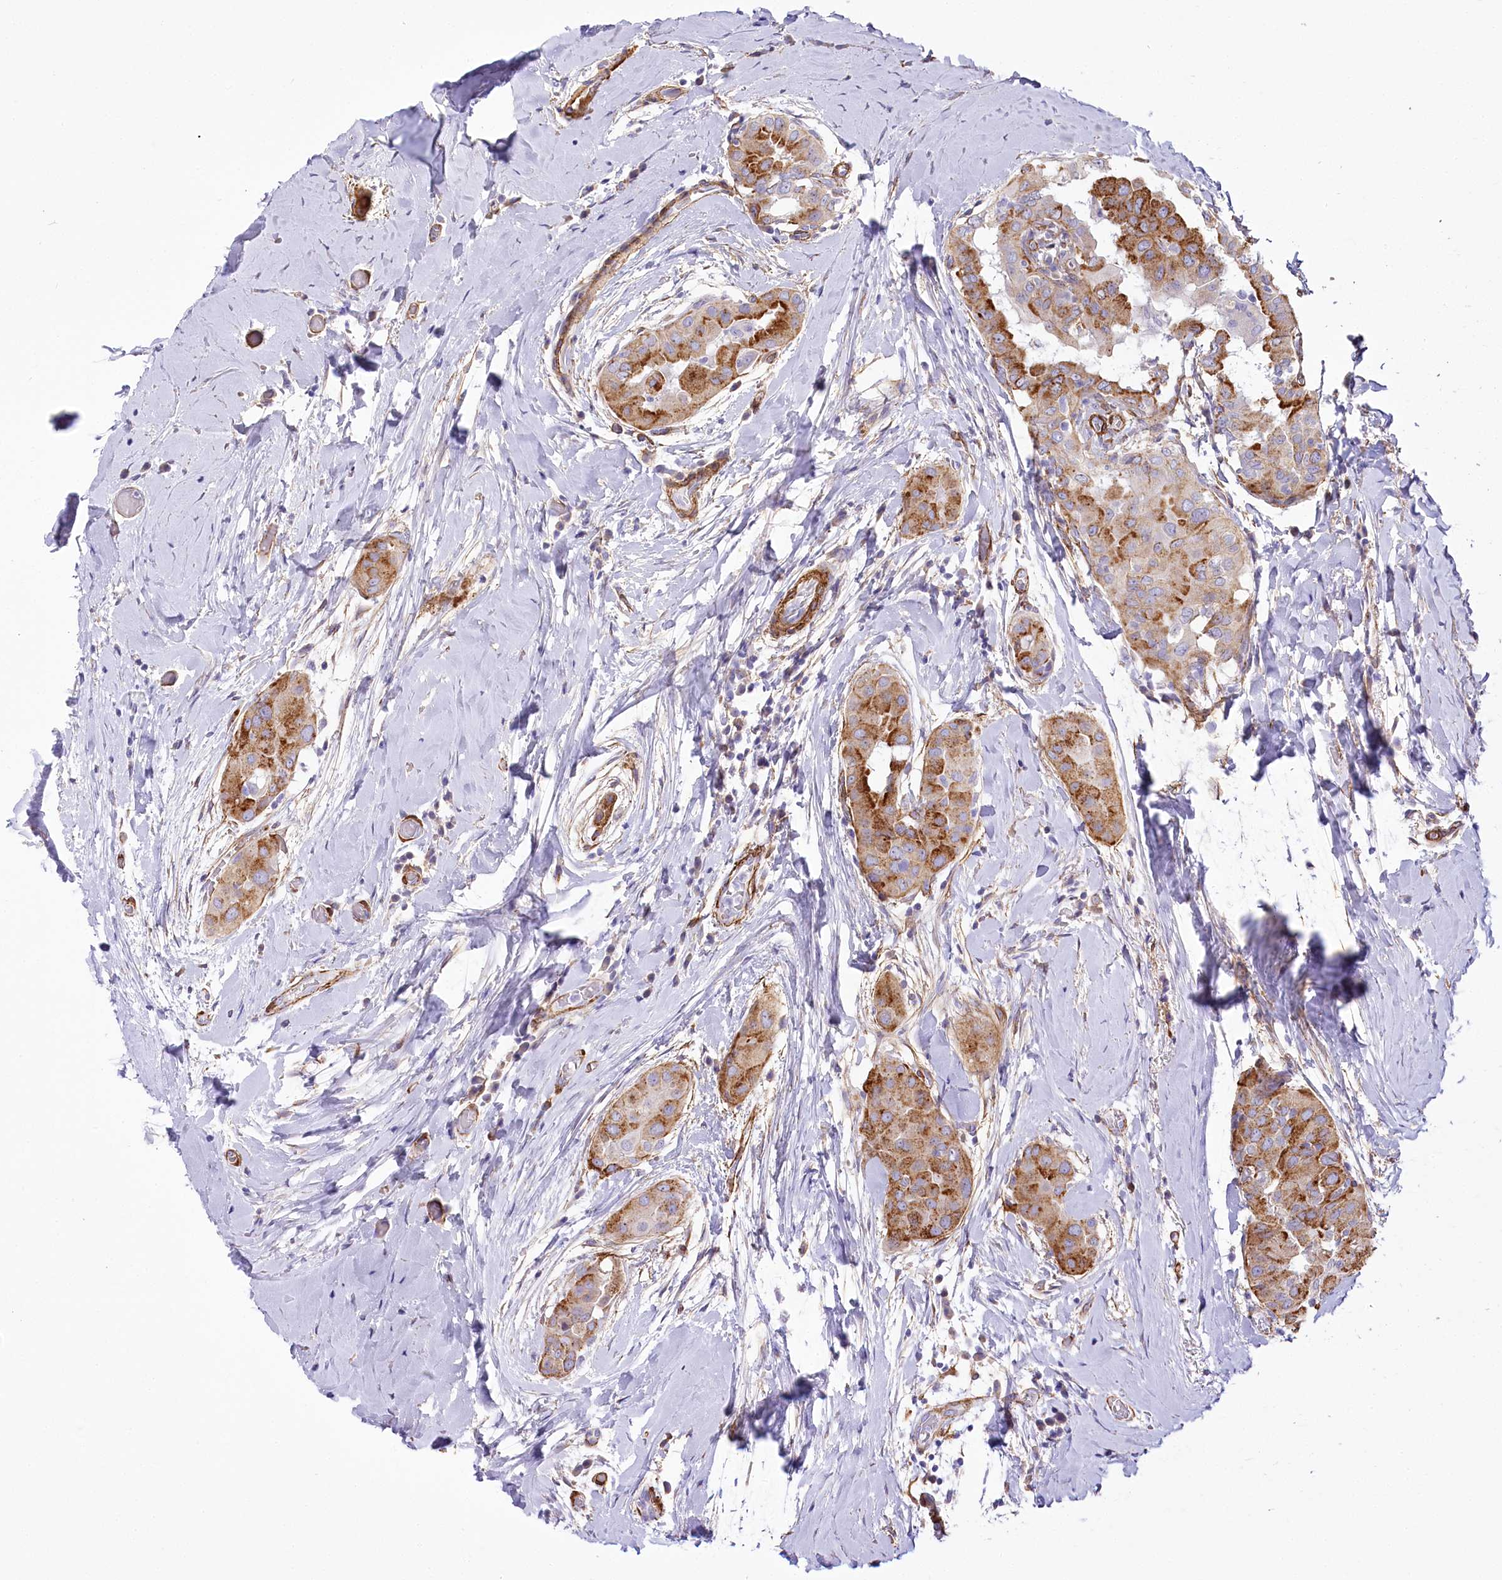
{"staining": {"intensity": "moderate", "quantity": ">75%", "location": "cytoplasmic/membranous"}, "tissue": "thyroid cancer", "cell_type": "Tumor cells", "image_type": "cancer", "snomed": [{"axis": "morphology", "description": "Papillary adenocarcinoma, NOS"}, {"axis": "topography", "description": "Thyroid gland"}], "caption": "Immunohistochemistry micrograph of neoplastic tissue: human thyroid cancer (papillary adenocarcinoma) stained using IHC reveals medium levels of moderate protein expression localized specifically in the cytoplasmic/membranous of tumor cells, appearing as a cytoplasmic/membranous brown color.", "gene": "SYNPO2", "patient": {"sex": "male", "age": 33}}